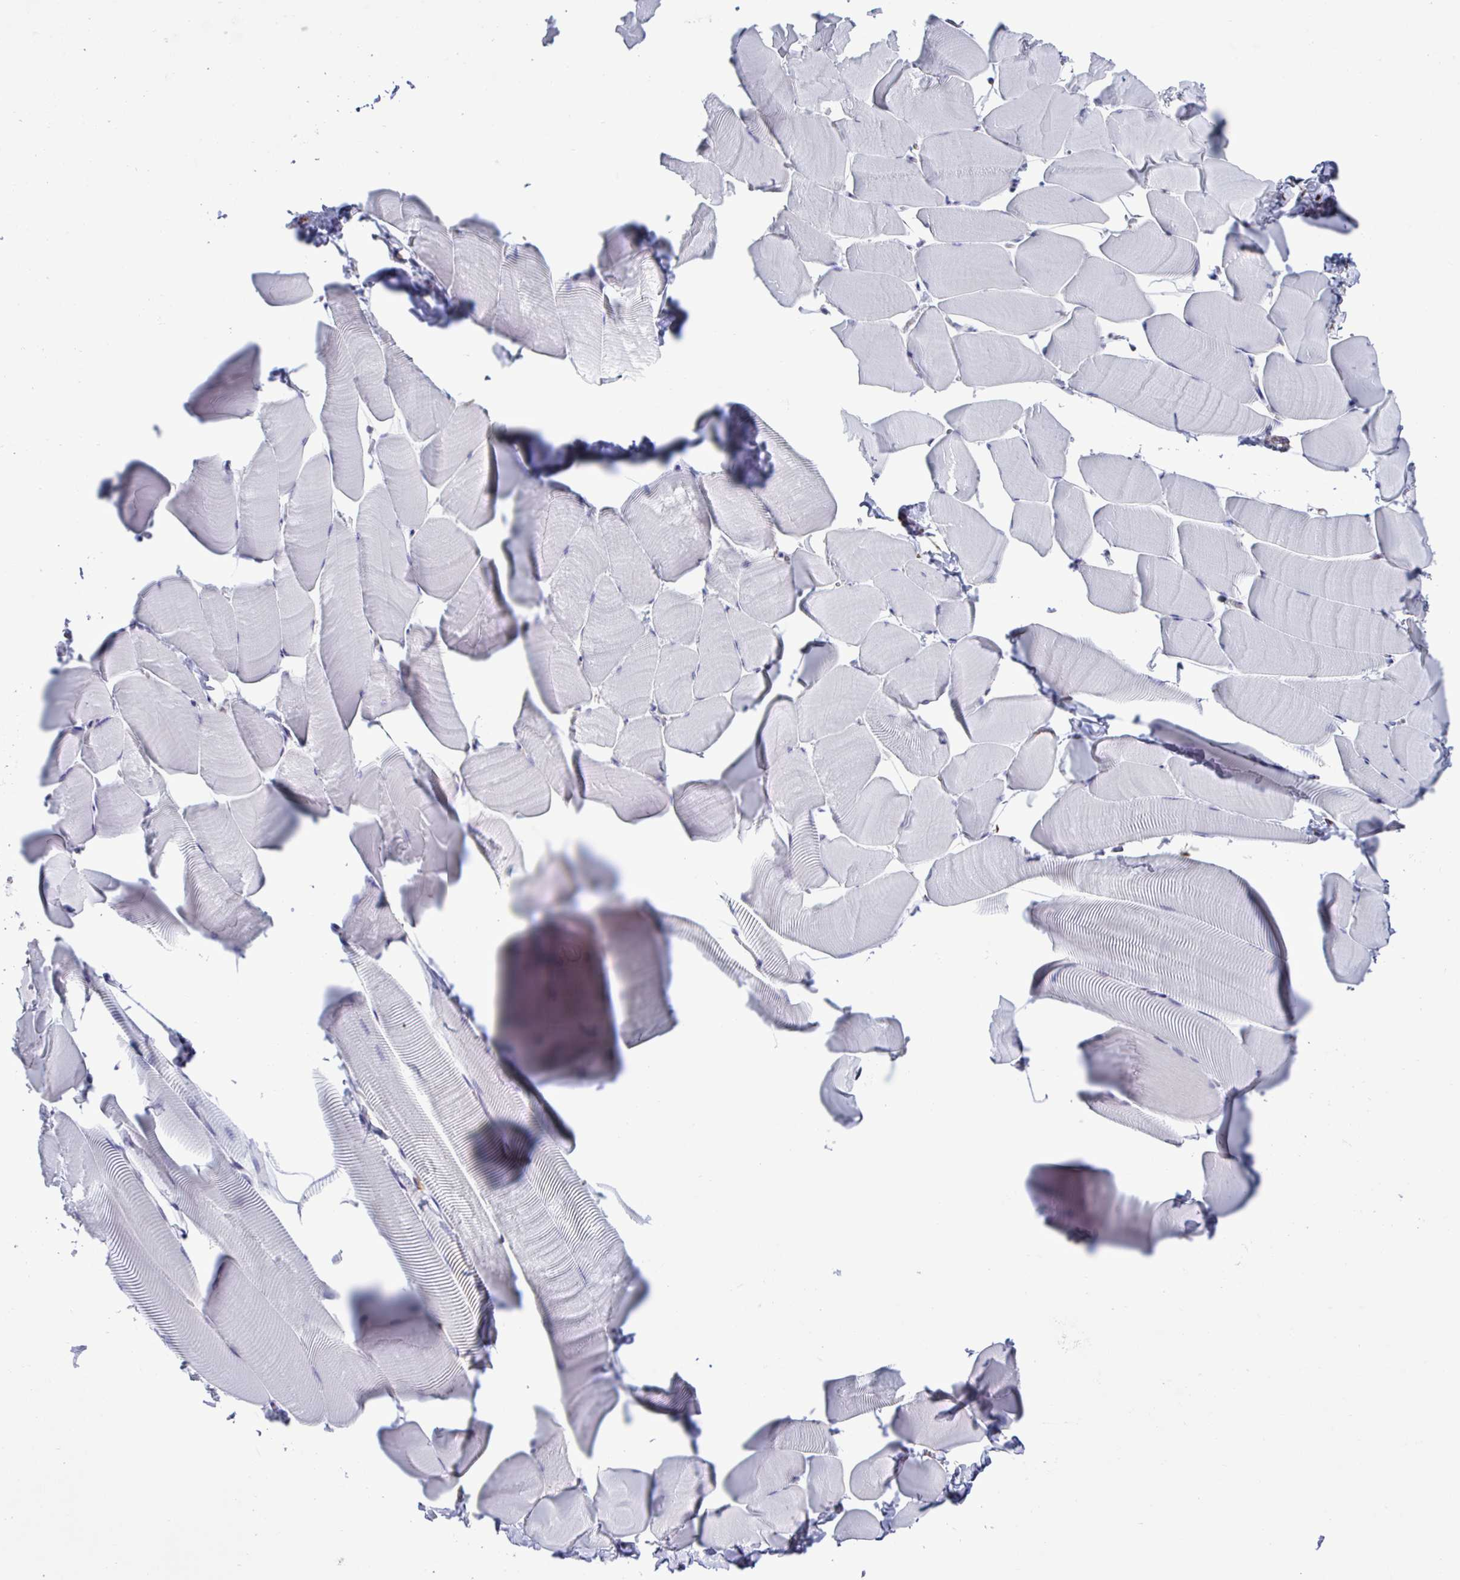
{"staining": {"intensity": "negative", "quantity": "none", "location": "none"}, "tissue": "skeletal muscle", "cell_type": "Myocytes", "image_type": "normal", "snomed": [{"axis": "morphology", "description": "Normal tissue, NOS"}, {"axis": "topography", "description": "Skeletal muscle"}], "caption": "Immunohistochemical staining of unremarkable skeletal muscle displays no significant expression in myocytes. (Stains: DAB IHC with hematoxylin counter stain, Microscopy: brightfield microscopy at high magnification).", "gene": "TMEM86B", "patient": {"sex": "male", "age": 25}}